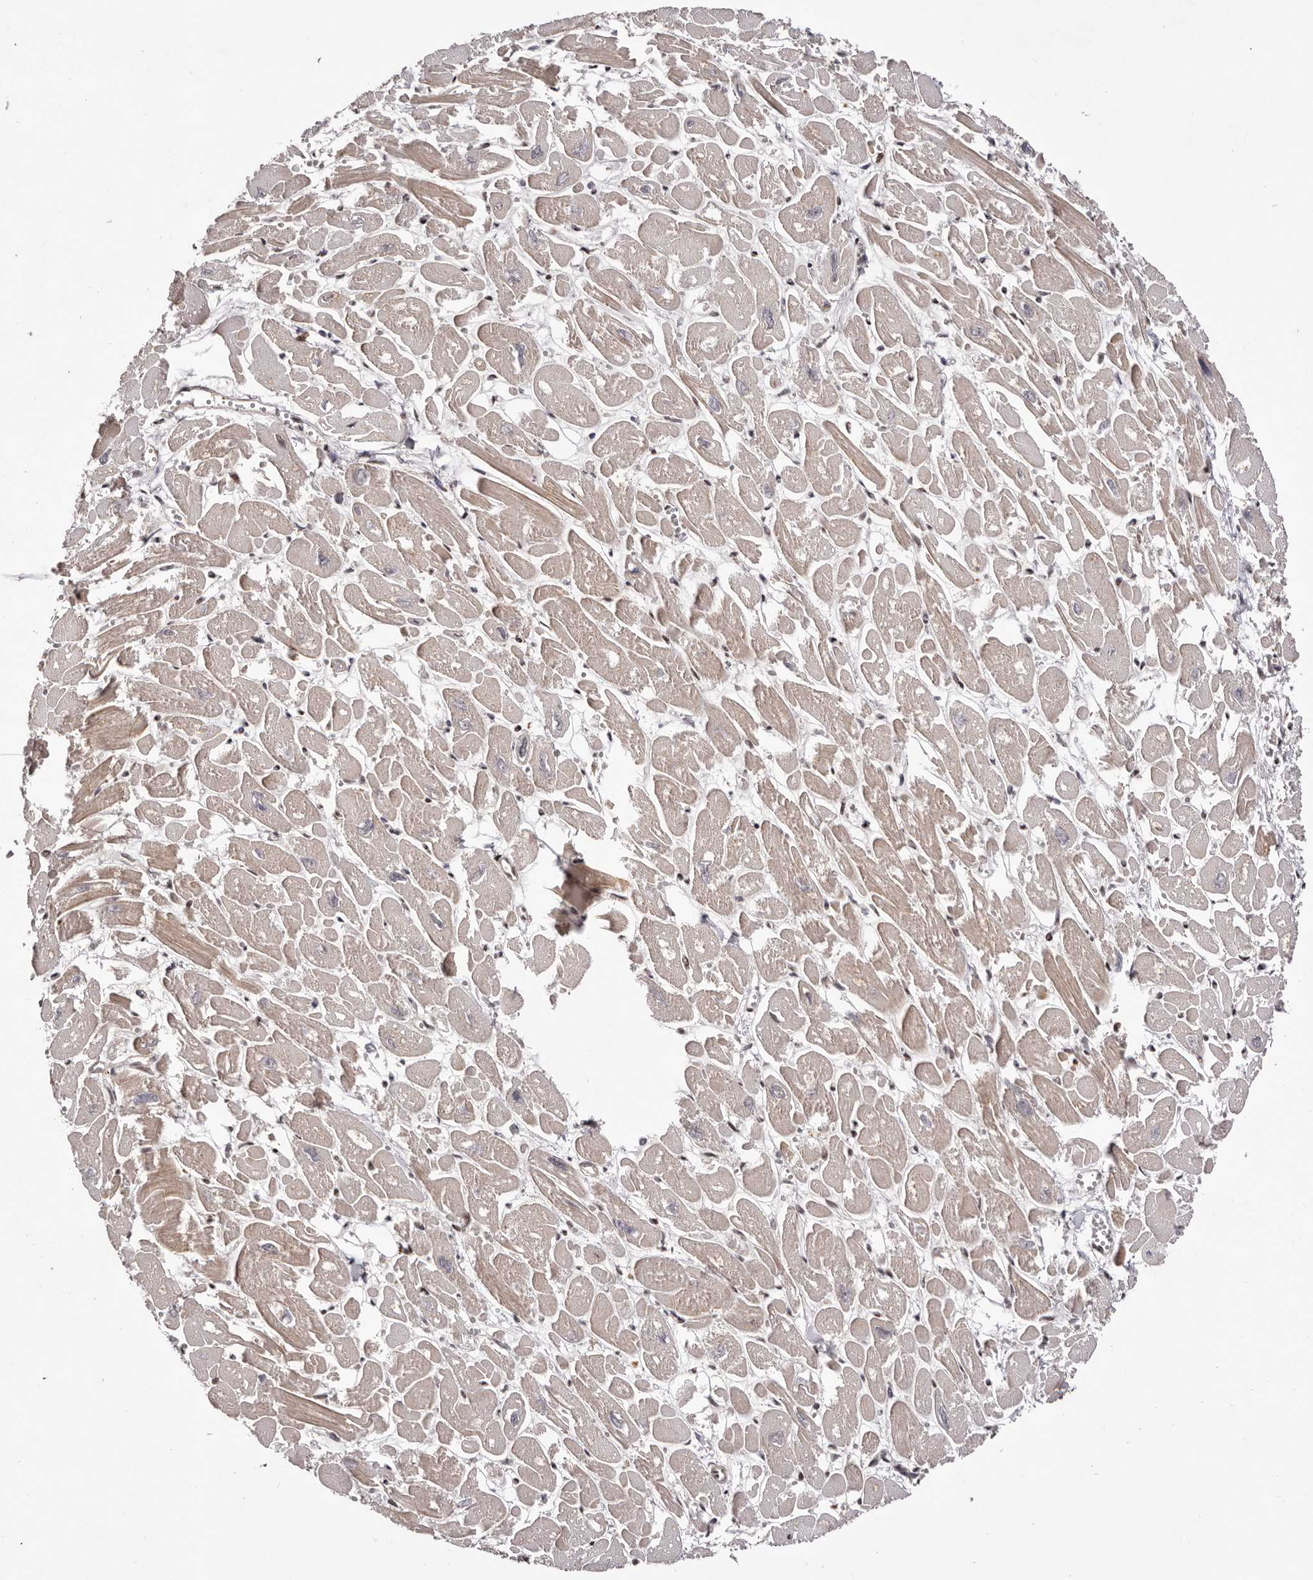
{"staining": {"intensity": "moderate", "quantity": "<25%", "location": "cytoplasmic/membranous"}, "tissue": "heart muscle", "cell_type": "Cardiomyocytes", "image_type": "normal", "snomed": [{"axis": "morphology", "description": "Normal tissue, NOS"}, {"axis": "topography", "description": "Heart"}], "caption": "The micrograph demonstrates a brown stain indicating the presence of a protein in the cytoplasmic/membranous of cardiomyocytes in heart muscle.", "gene": "FBXO5", "patient": {"sex": "male", "age": 54}}